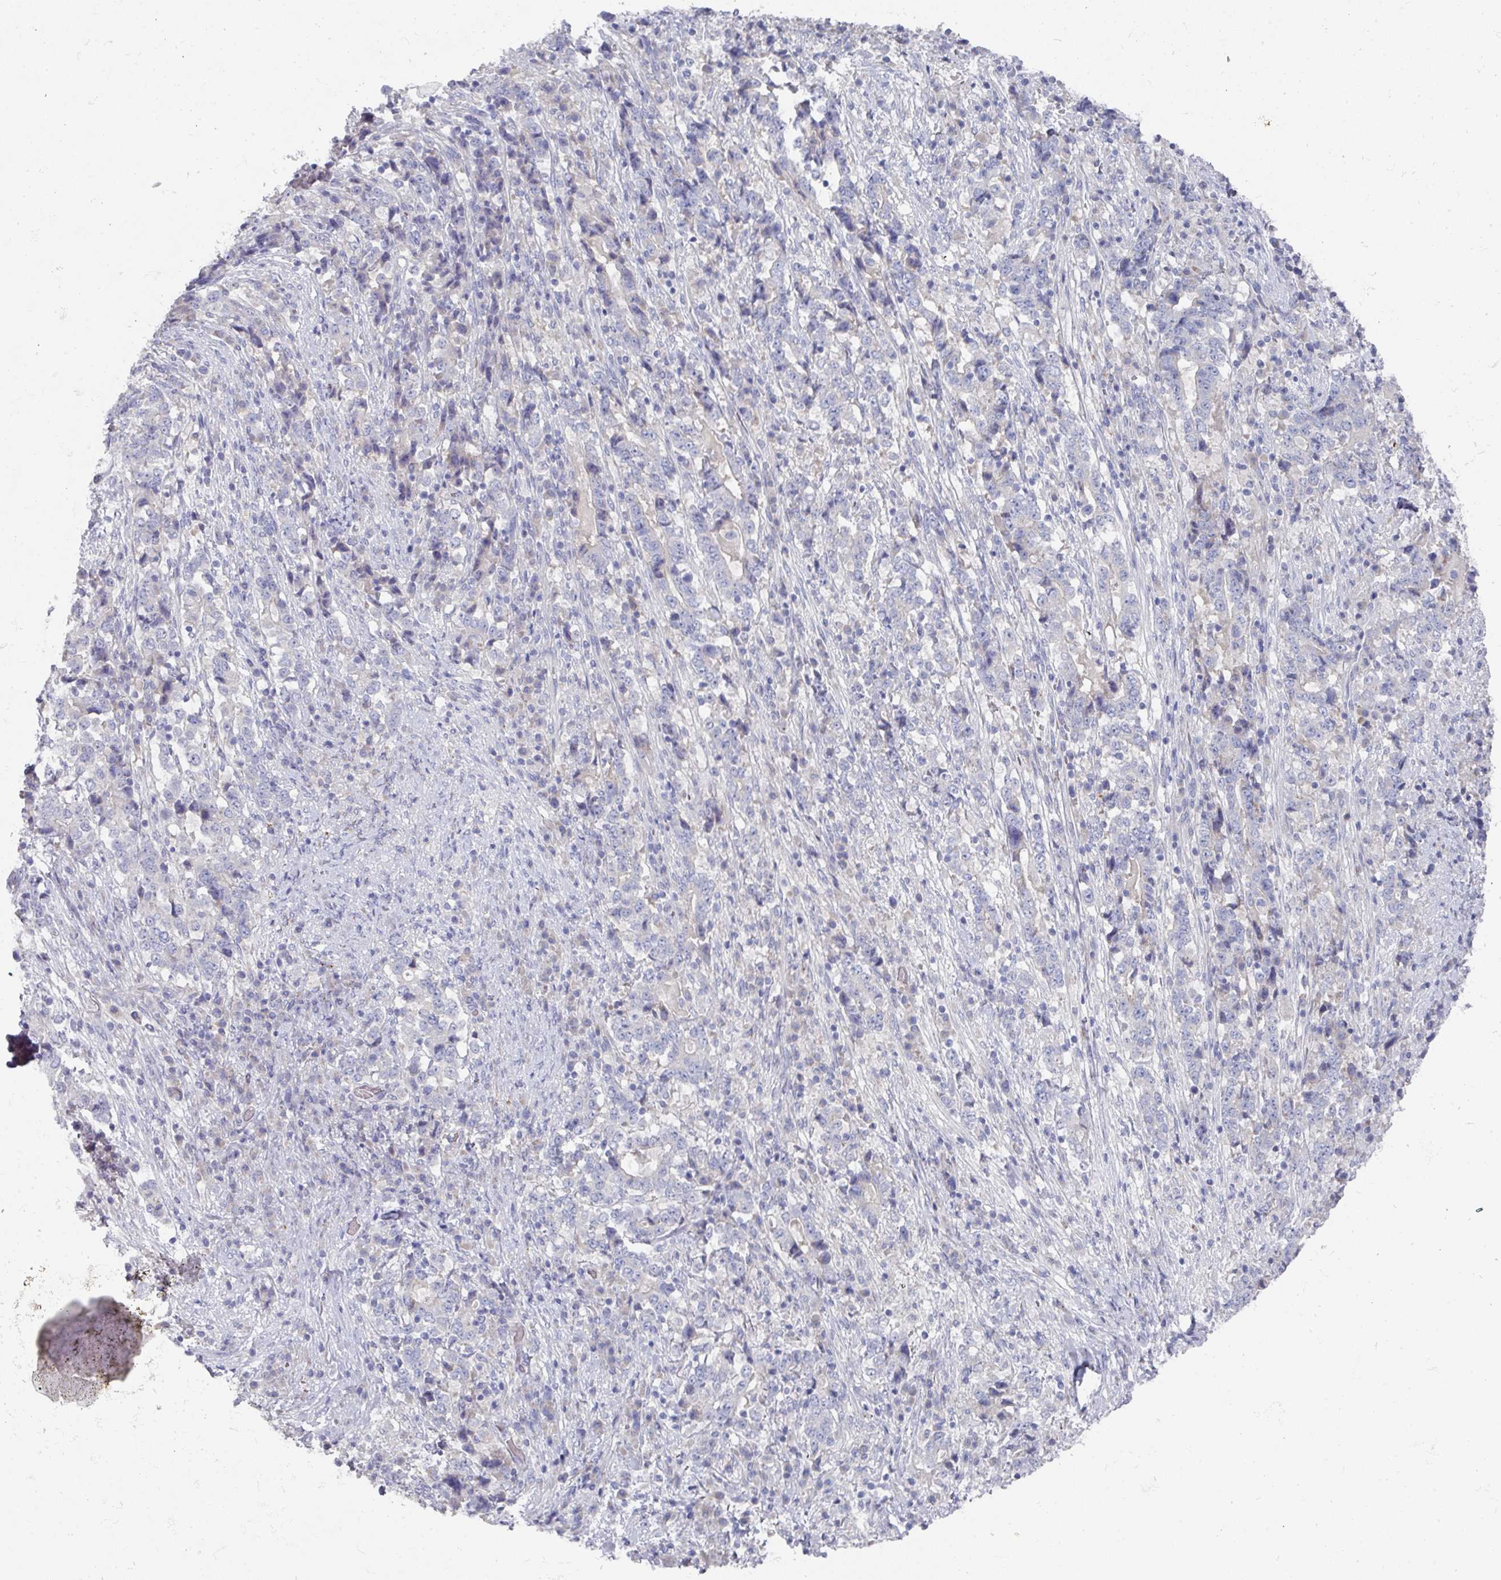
{"staining": {"intensity": "negative", "quantity": "none", "location": "none"}, "tissue": "stomach cancer", "cell_type": "Tumor cells", "image_type": "cancer", "snomed": [{"axis": "morphology", "description": "Normal tissue, NOS"}, {"axis": "morphology", "description": "Adenocarcinoma, NOS"}, {"axis": "topography", "description": "Stomach, upper"}, {"axis": "topography", "description": "Stomach"}], "caption": "Human adenocarcinoma (stomach) stained for a protein using immunohistochemistry (IHC) reveals no expression in tumor cells.", "gene": "NT5C1A", "patient": {"sex": "male", "age": 59}}